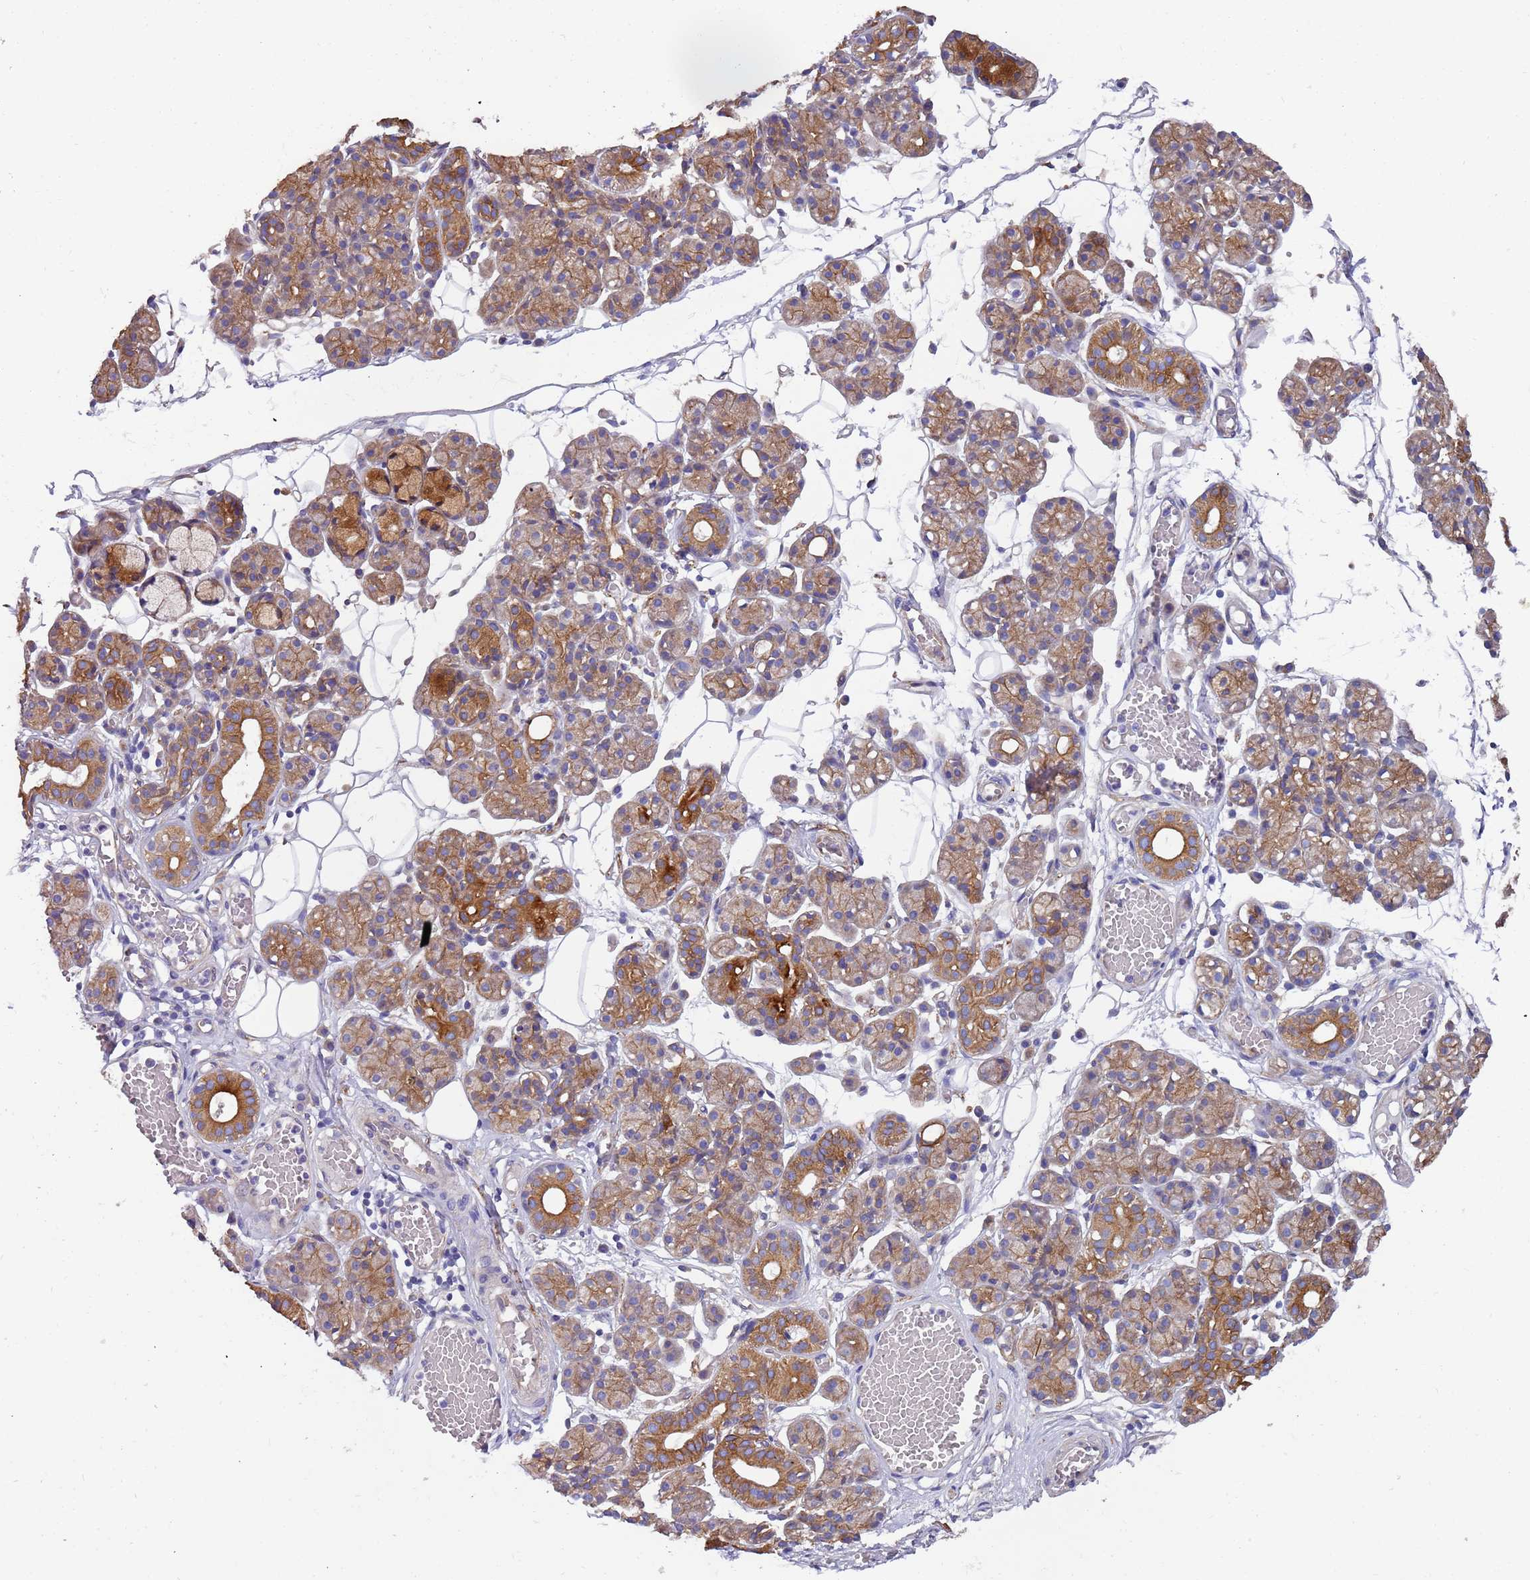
{"staining": {"intensity": "moderate", "quantity": "25%-75%", "location": "cytoplasmic/membranous"}, "tissue": "salivary gland", "cell_type": "Glandular cells", "image_type": "normal", "snomed": [{"axis": "morphology", "description": "Normal tissue, NOS"}, {"axis": "topography", "description": "Salivary gland"}], "caption": "DAB immunohistochemical staining of unremarkable salivary gland demonstrates moderate cytoplasmic/membranous protein positivity in about 25%-75% of glandular cells.", "gene": "LAMB4", "patient": {"sex": "male", "age": 63}}